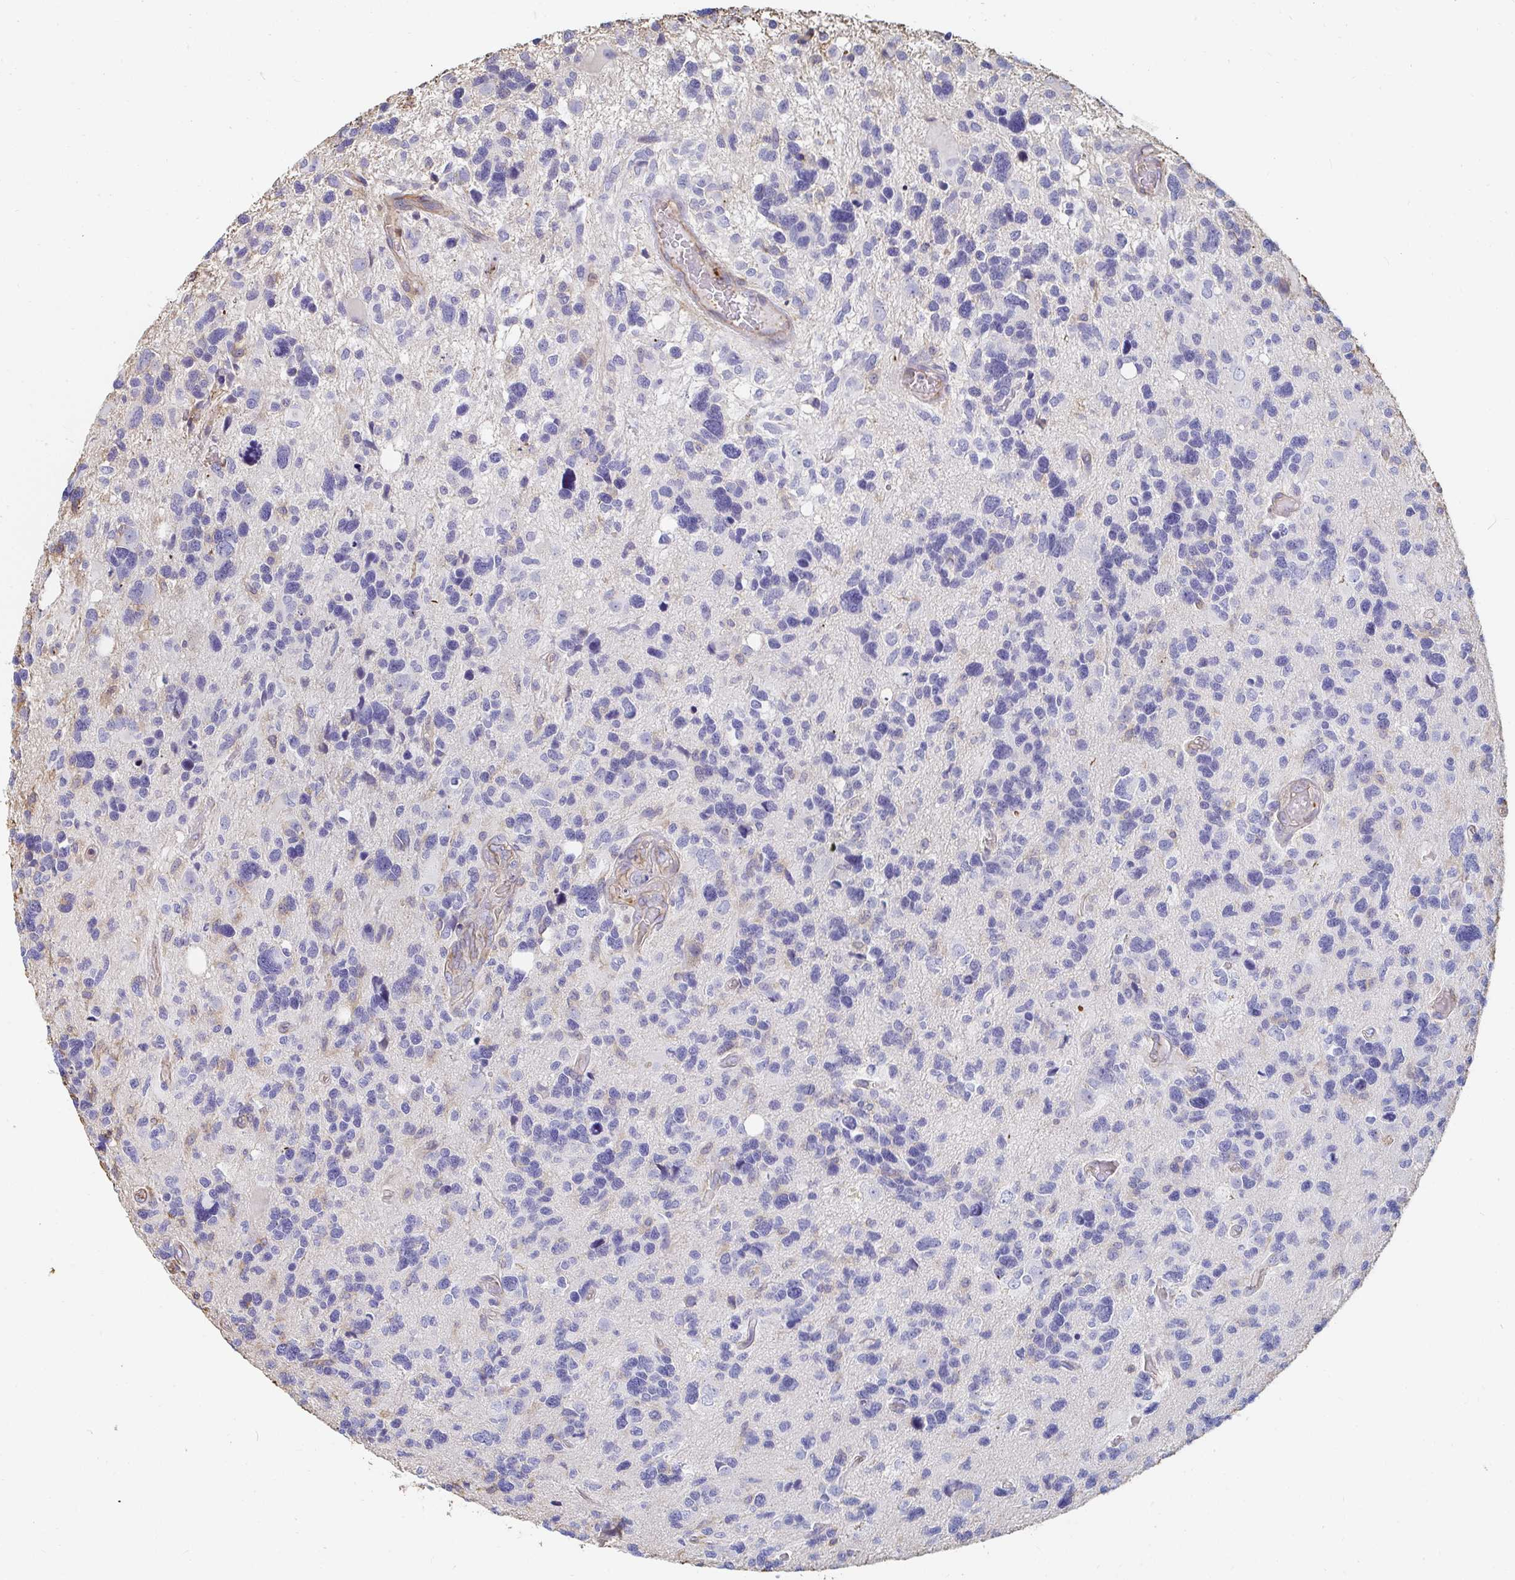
{"staining": {"intensity": "negative", "quantity": "none", "location": "none"}, "tissue": "glioma", "cell_type": "Tumor cells", "image_type": "cancer", "snomed": [{"axis": "morphology", "description": "Glioma, malignant, High grade"}, {"axis": "topography", "description": "Brain"}], "caption": "This is an immunohistochemistry (IHC) micrograph of human malignant glioma (high-grade). There is no positivity in tumor cells.", "gene": "PTPN14", "patient": {"sex": "male", "age": 49}}